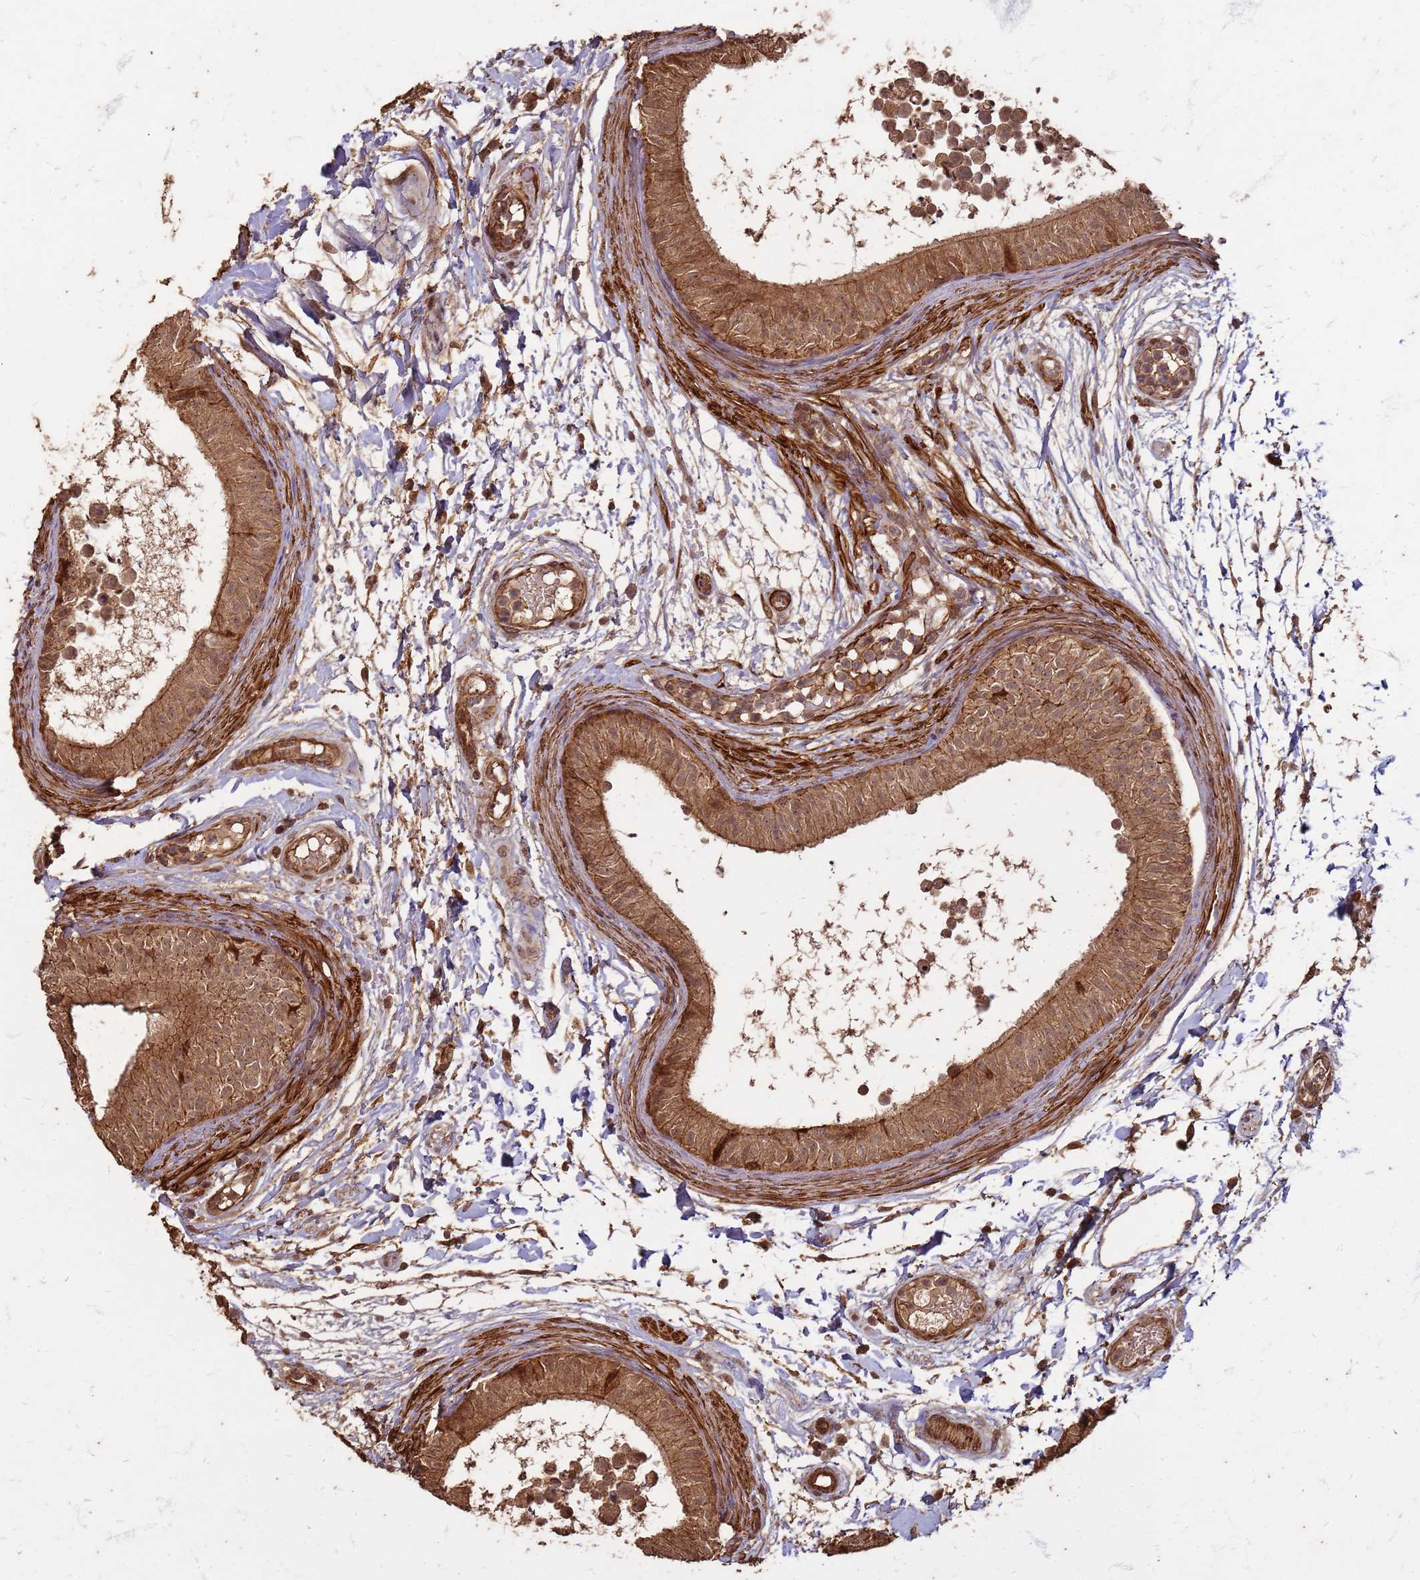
{"staining": {"intensity": "moderate", "quantity": ">75%", "location": "cytoplasmic/membranous,nuclear"}, "tissue": "epididymis", "cell_type": "Glandular cells", "image_type": "normal", "snomed": [{"axis": "morphology", "description": "Normal tissue, NOS"}, {"axis": "topography", "description": "Epididymis"}], "caption": "Immunohistochemical staining of unremarkable epididymis exhibits moderate cytoplasmic/membranous,nuclear protein staining in approximately >75% of glandular cells.", "gene": "KIF26A", "patient": {"sex": "male", "age": 15}}